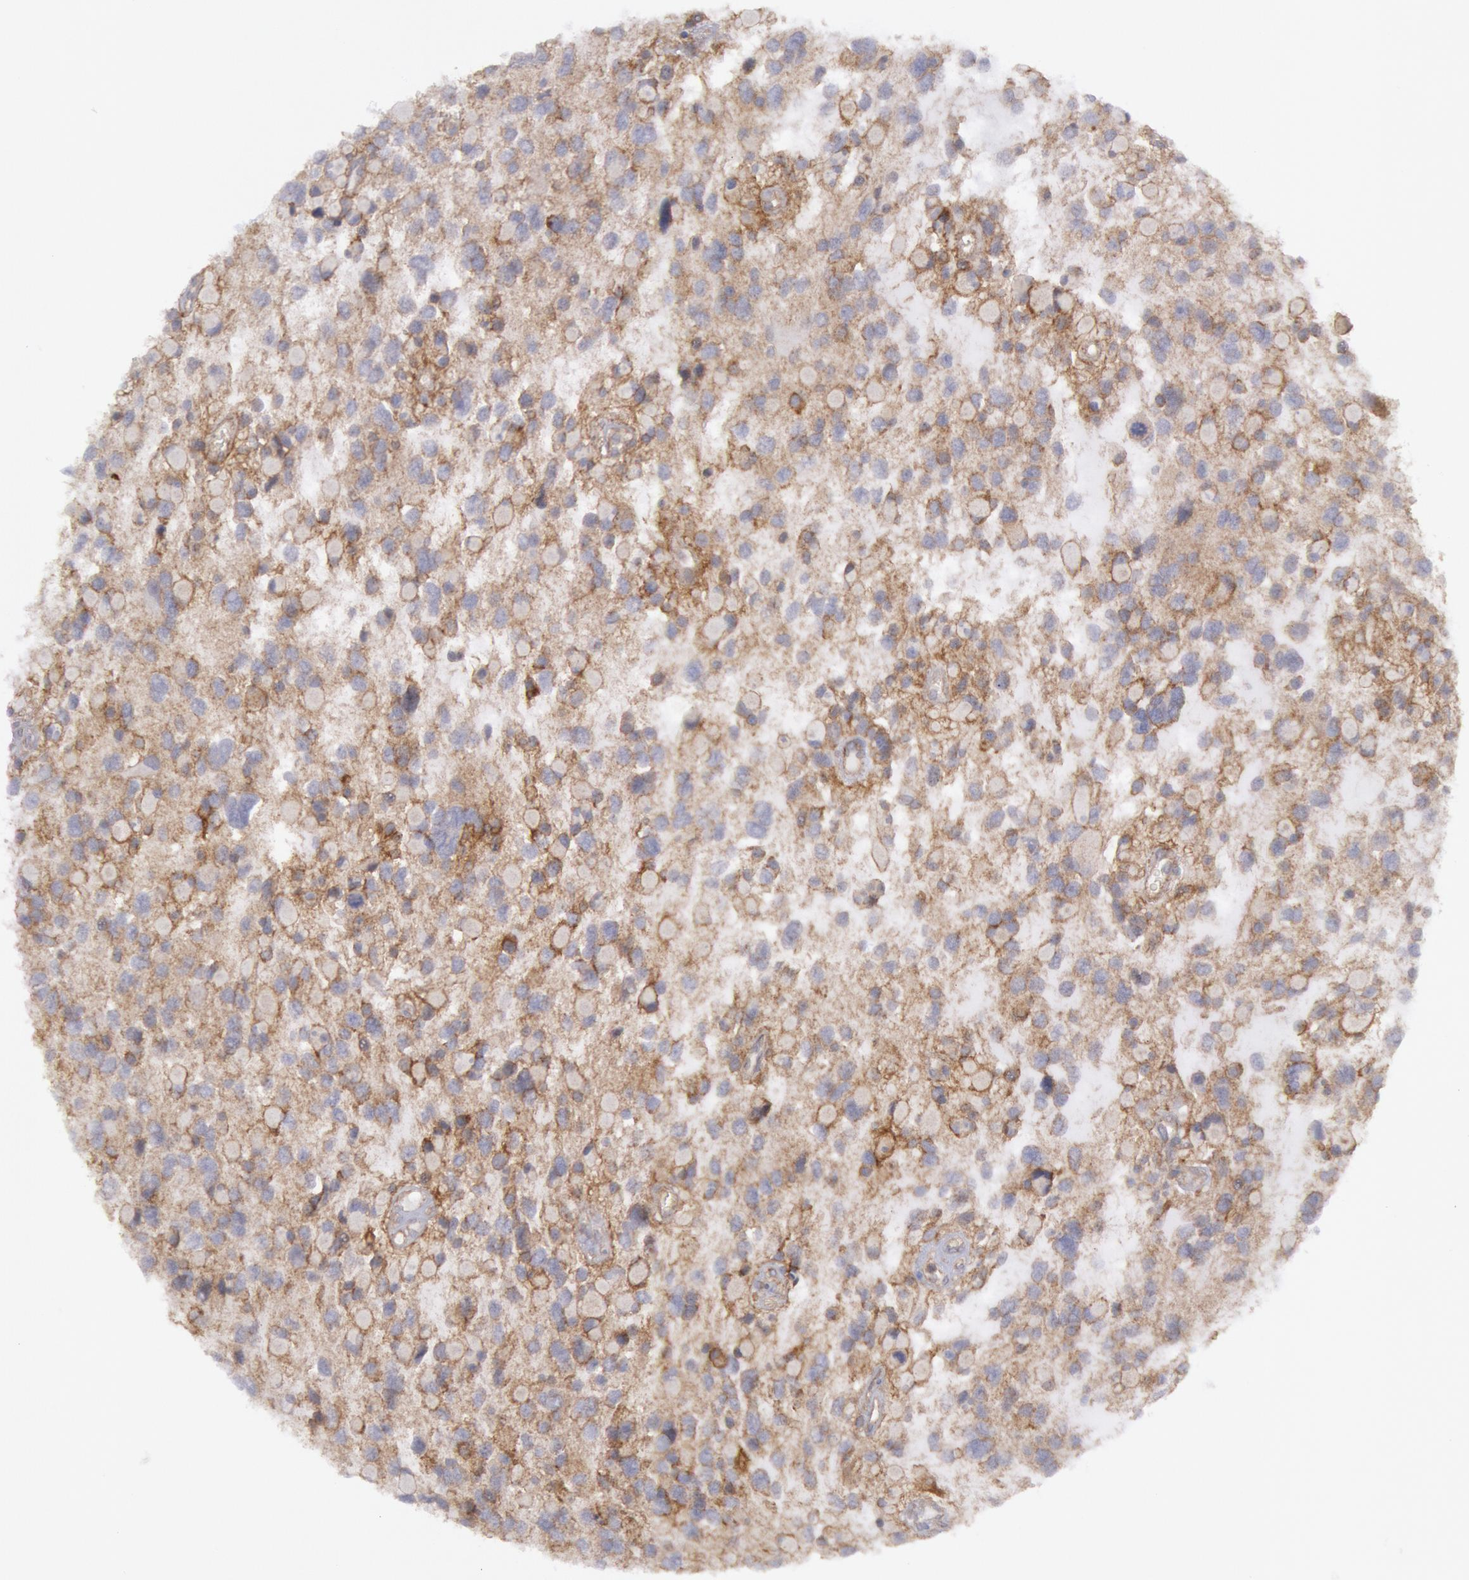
{"staining": {"intensity": "moderate", "quantity": "25%-75%", "location": "cytoplasmic/membranous"}, "tissue": "glioma", "cell_type": "Tumor cells", "image_type": "cancer", "snomed": [{"axis": "morphology", "description": "Glioma, malignant, High grade"}, {"axis": "topography", "description": "Brain"}], "caption": "Approximately 25%-75% of tumor cells in human malignant glioma (high-grade) exhibit moderate cytoplasmic/membranous protein staining as visualized by brown immunohistochemical staining.", "gene": "STX4", "patient": {"sex": "female", "age": 37}}